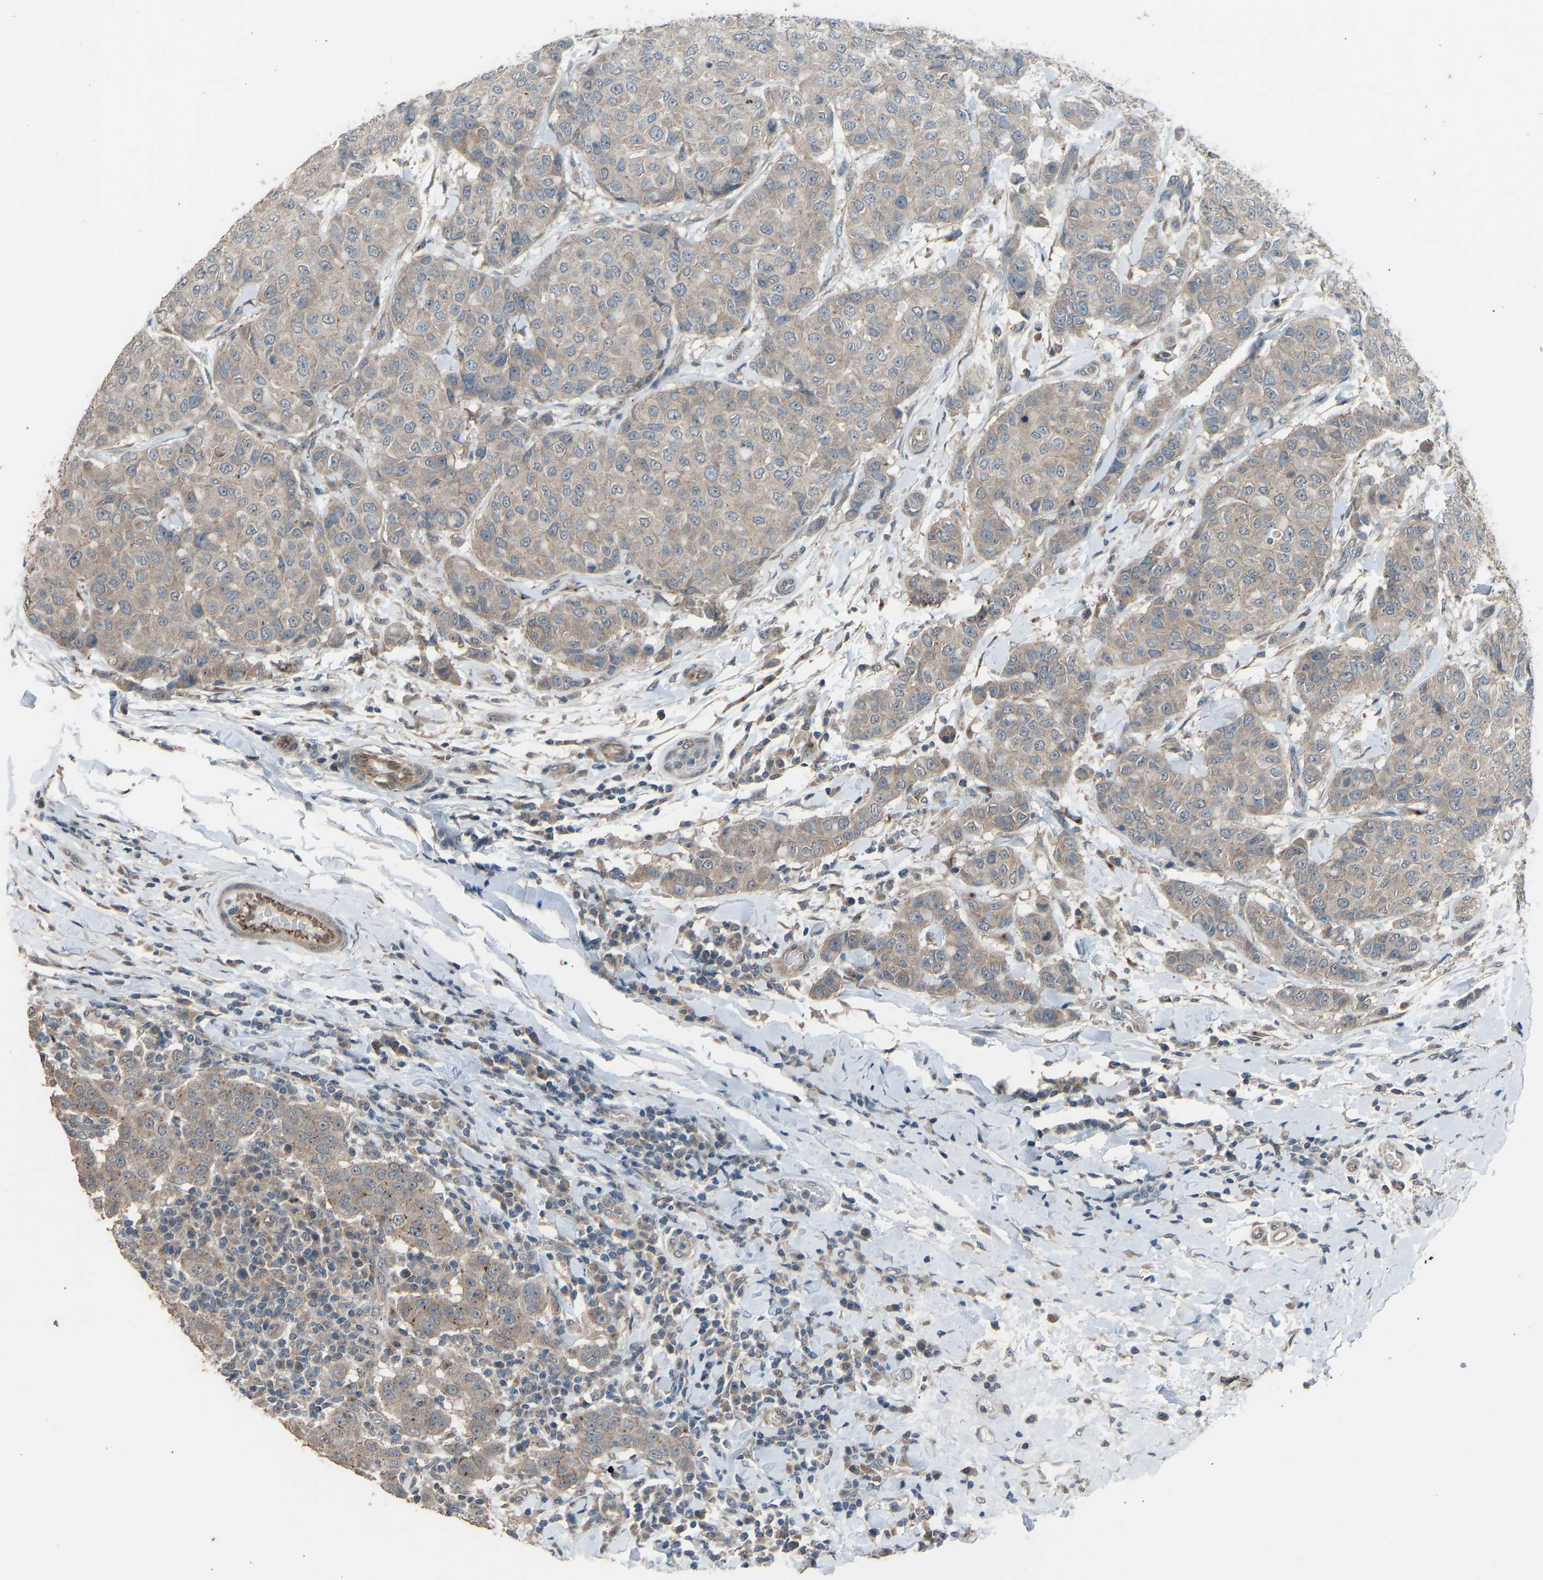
{"staining": {"intensity": "weak", "quantity": ">75%", "location": "cytoplasmic/membranous"}, "tissue": "breast cancer", "cell_type": "Tumor cells", "image_type": "cancer", "snomed": [{"axis": "morphology", "description": "Duct carcinoma"}, {"axis": "topography", "description": "Breast"}], "caption": "Immunohistochemistry (IHC) of invasive ductal carcinoma (breast) reveals low levels of weak cytoplasmic/membranous staining in approximately >75% of tumor cells. The staining is performed using DAB brown chromogen to label protein expression. The nuclei are counter-stained blue using hematoxylin.", "gene": "SLC43A1", "patient": {"sex": "female", "age": 27}}